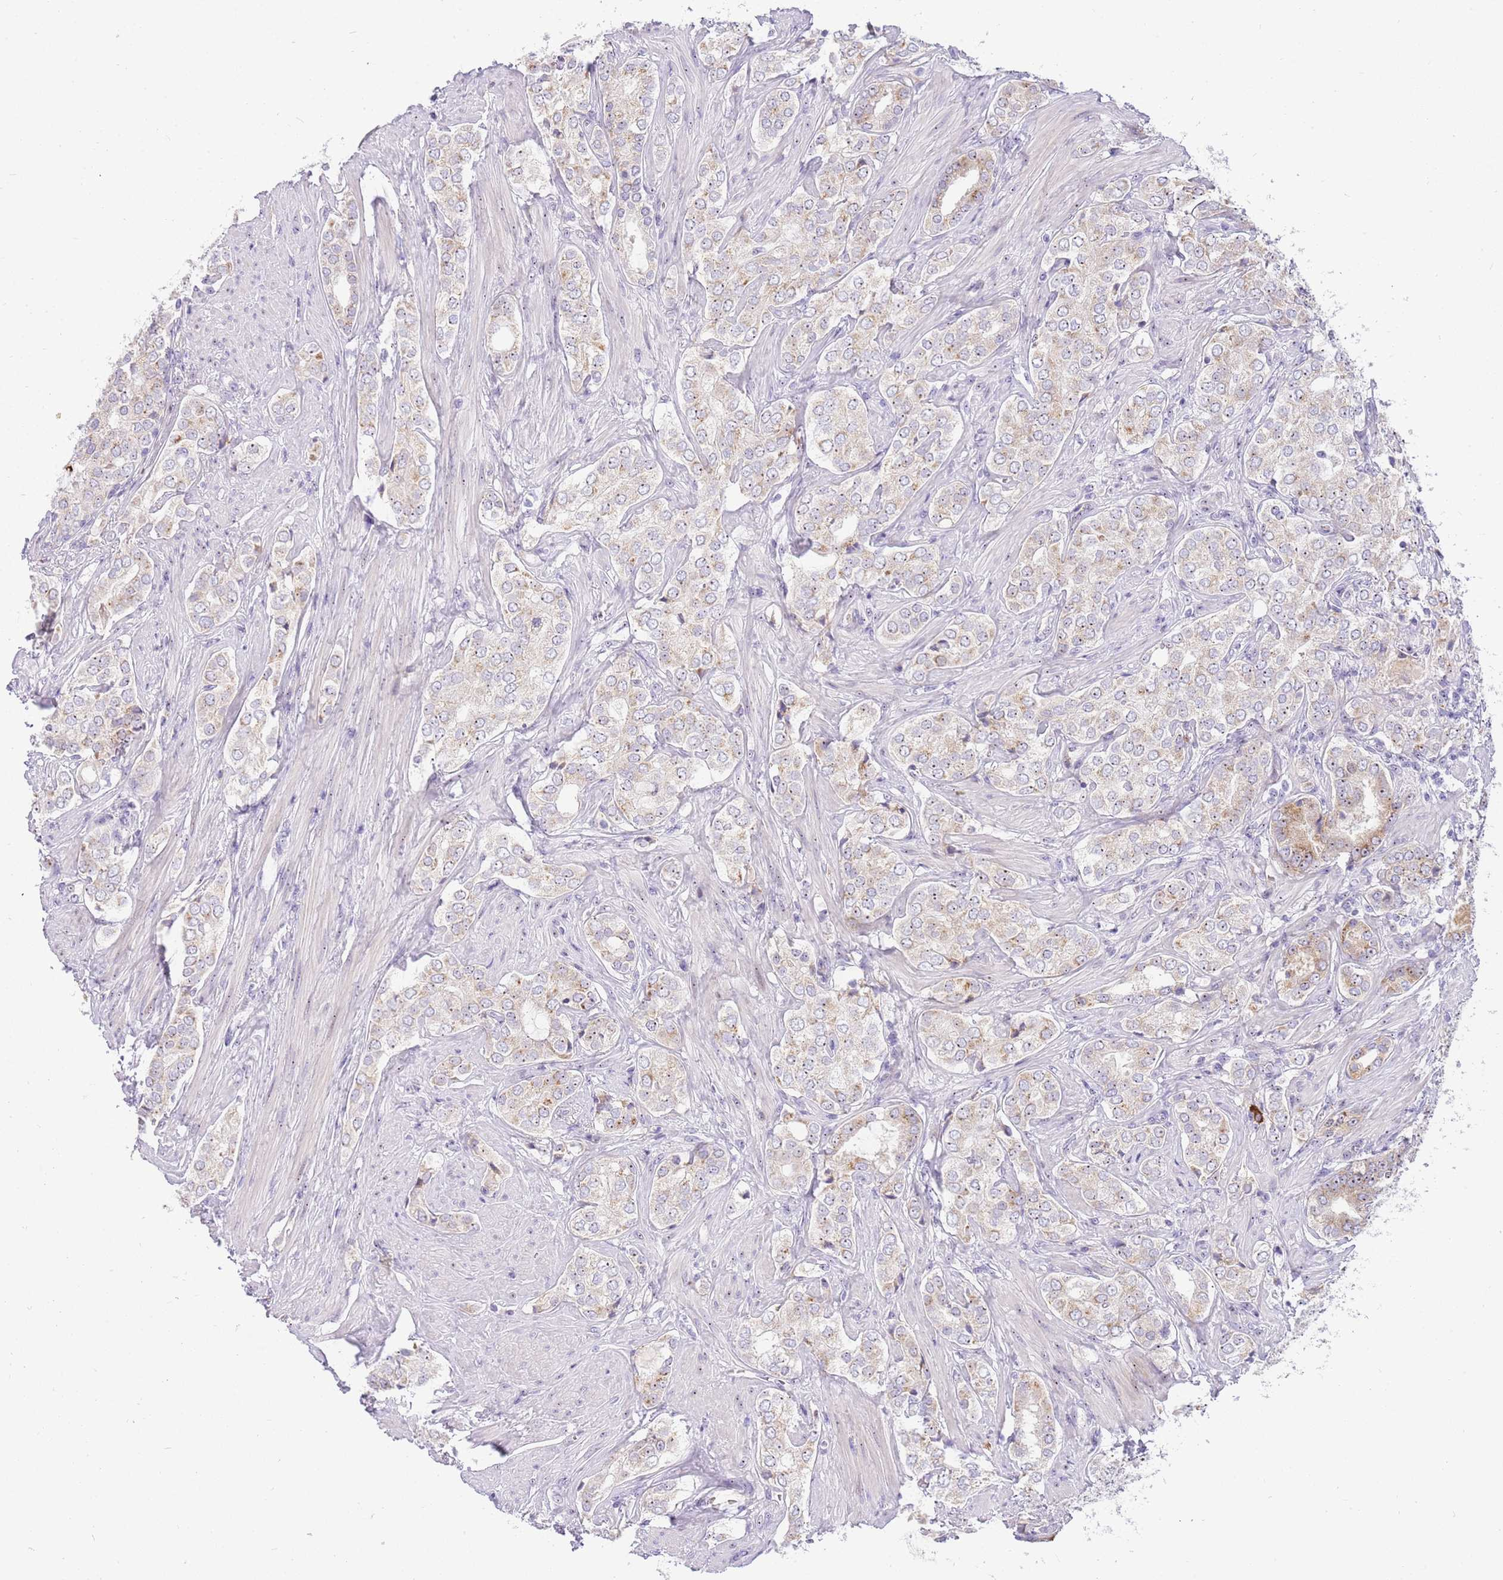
{"staining": {"intensity": "weak", "quantity": "25%-75%", "location": "cytoplasmic/membranous"}, "tissue": "prostate cancer", "cell_type": "Tumor cells", "image_type": "cancer", "snomed": [{"axis": "morphology", "description": "Adenocarcinoma, High grade"}, {"axis": "topography", "description": "Prostate"}], "caption": "Immunohistochemical staining of human prostate cancer (adenocarcinoma (high-grade)) demonstrates weak cytoplasmic/membranous protein expression in about 25%-75% of tumor cells.", "gene": "DNAJA3", "patient": {"sex": "male", "age": 71}}